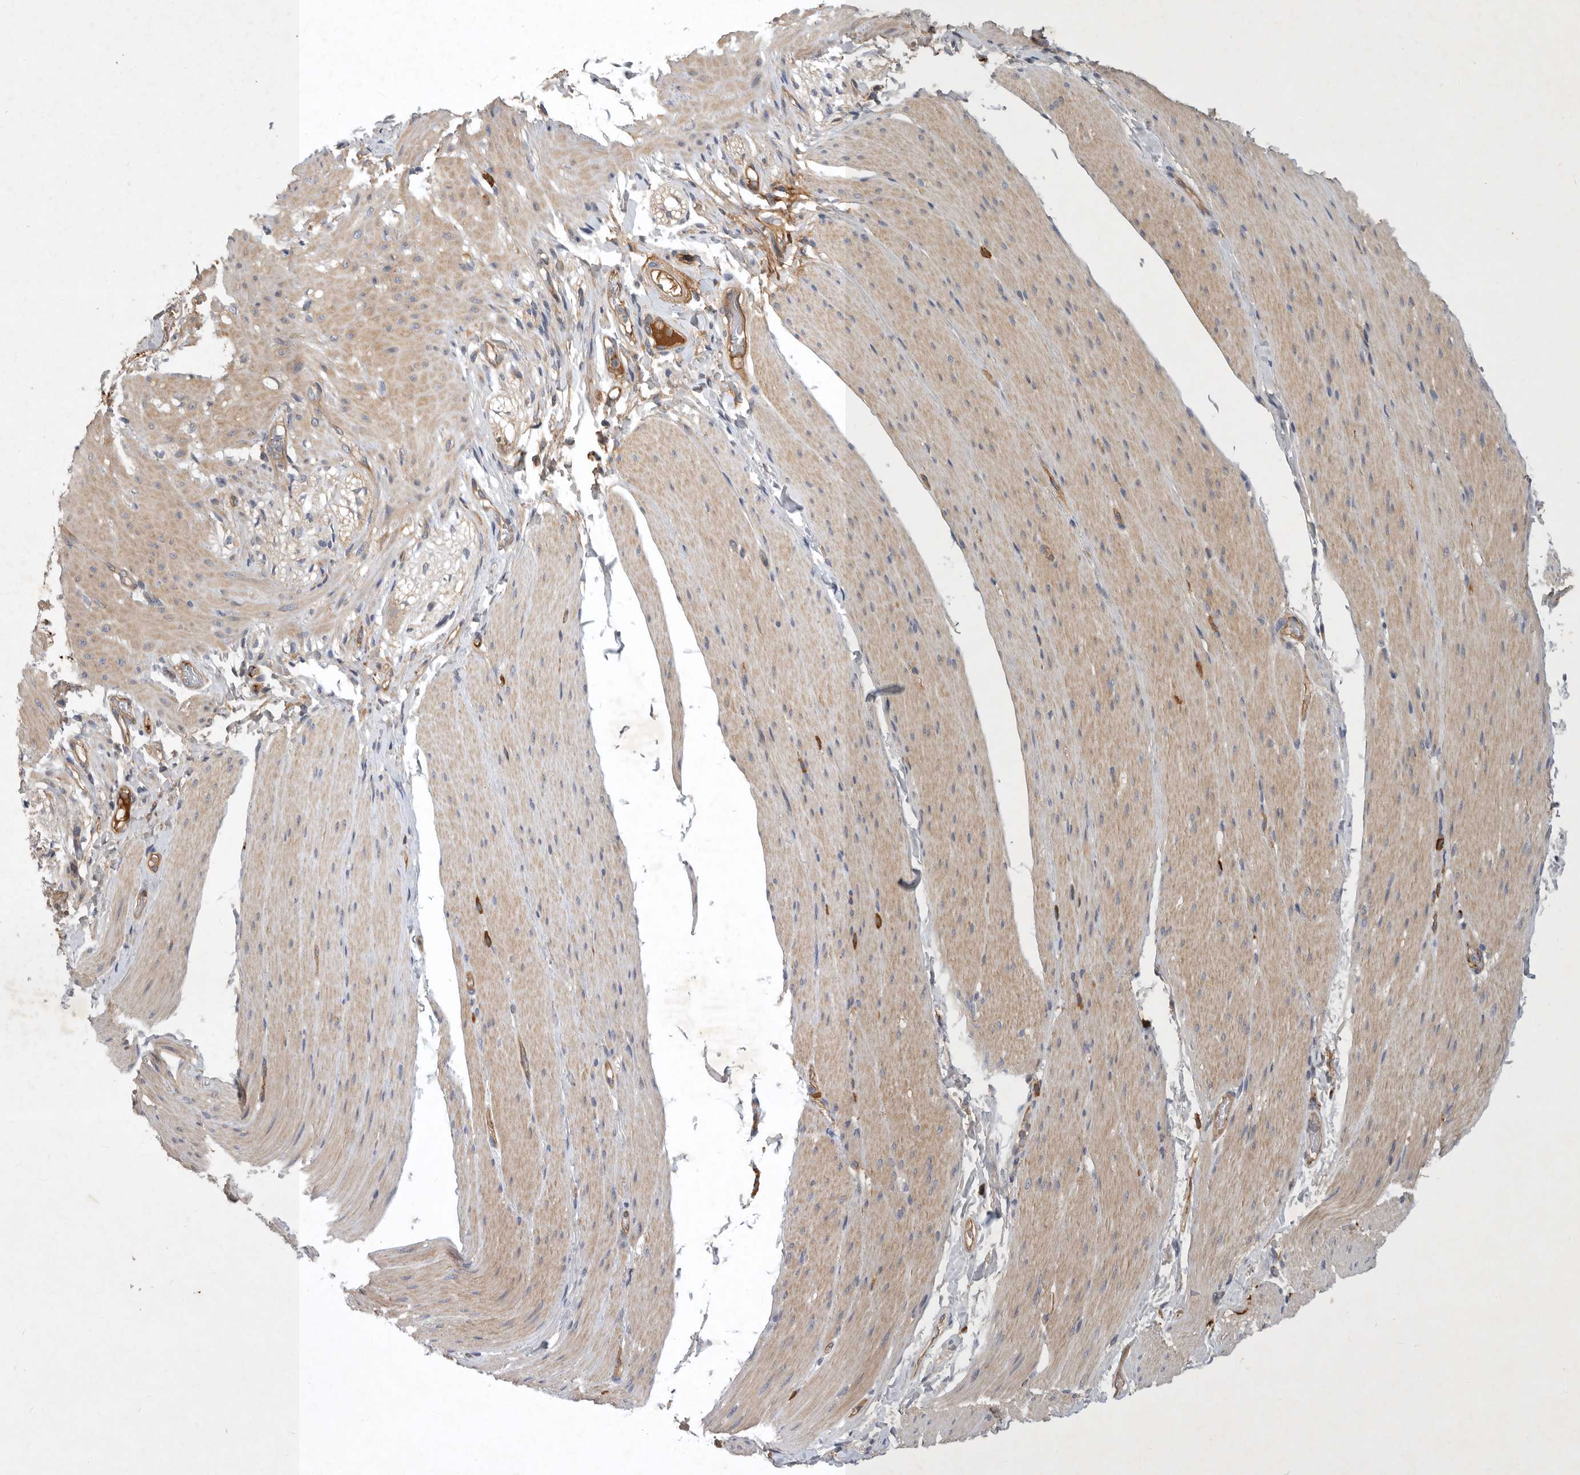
{"staining": {"intensity": "weak", "quantity": "25%-75%", "location": "cytoplasmic/membranous"}, "tissue": "smooth muscle", "cell_type": "Smooth muscle cells", "image_type": "normal", "snomed": [{"axis": "morphology", "description": "Normal tissue, NOS"}, {"axis": "topography", "description": "Smooth muscle"}, {"axis": "topography", "description": "Small intestine"}], "caption": "Smooth muscle was stained to show a protein in brown. There is low levels of weak cytoplasmic/membranous positivity in approximately 25%-75% of smooth muscle cells. (IHC, brightfield microscopy, high magnification).", "gene": "MLPH", "patient": {"sex": "female", "age": 84}}